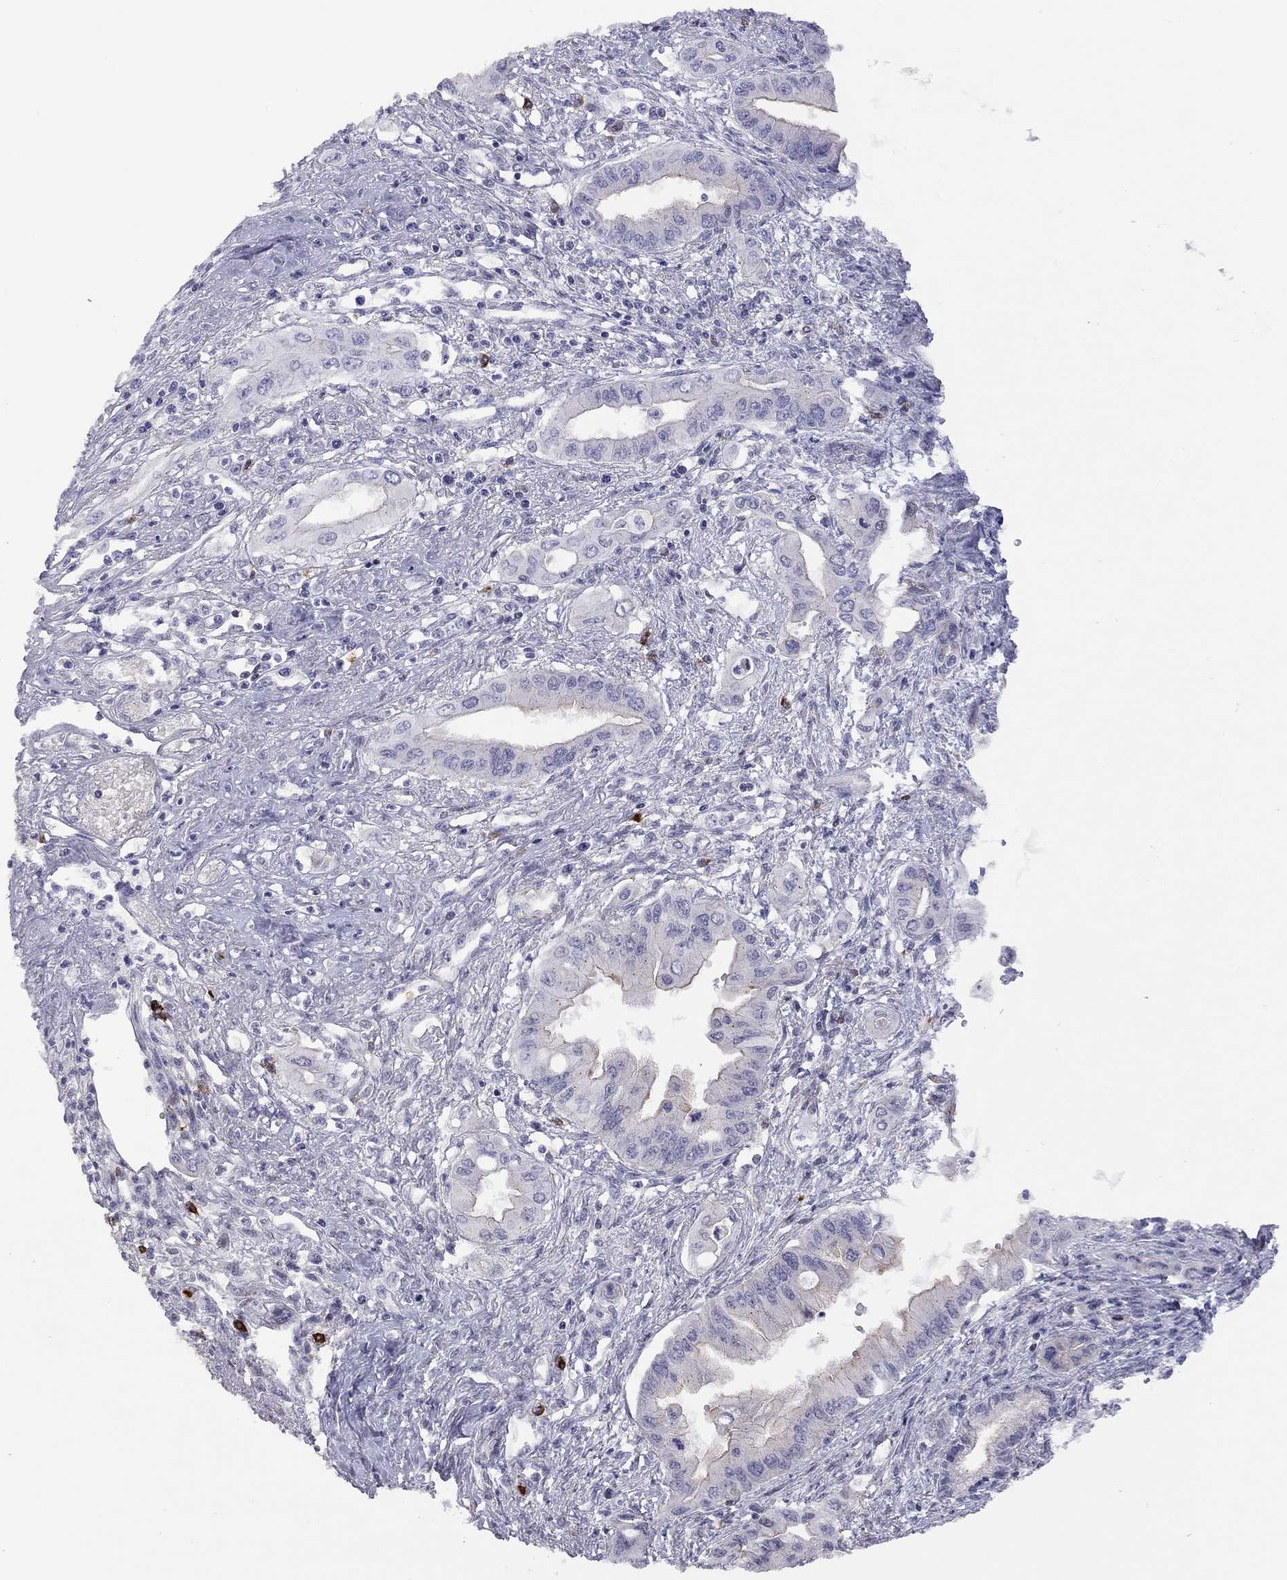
{"staining": {"intensity": "negative", "quantity": "none", "location": "none"}, "tissue": "pancreatic cancer", "cell_type": "Tumor cells", "image_type": "cancer", "snomed": [{"axis": "morphology", "description": "Adenocarcinoma, NOS"}, {"axis": "topography", "description": "Pancreas"}], "caption": "Pancreatic cancer (adenocarcinoma) stained for a protein using immunohistochemistry reveals no expression tumor cells.", "gene": "SYTL2", "patient": {"sex": "female", "age": 62}}